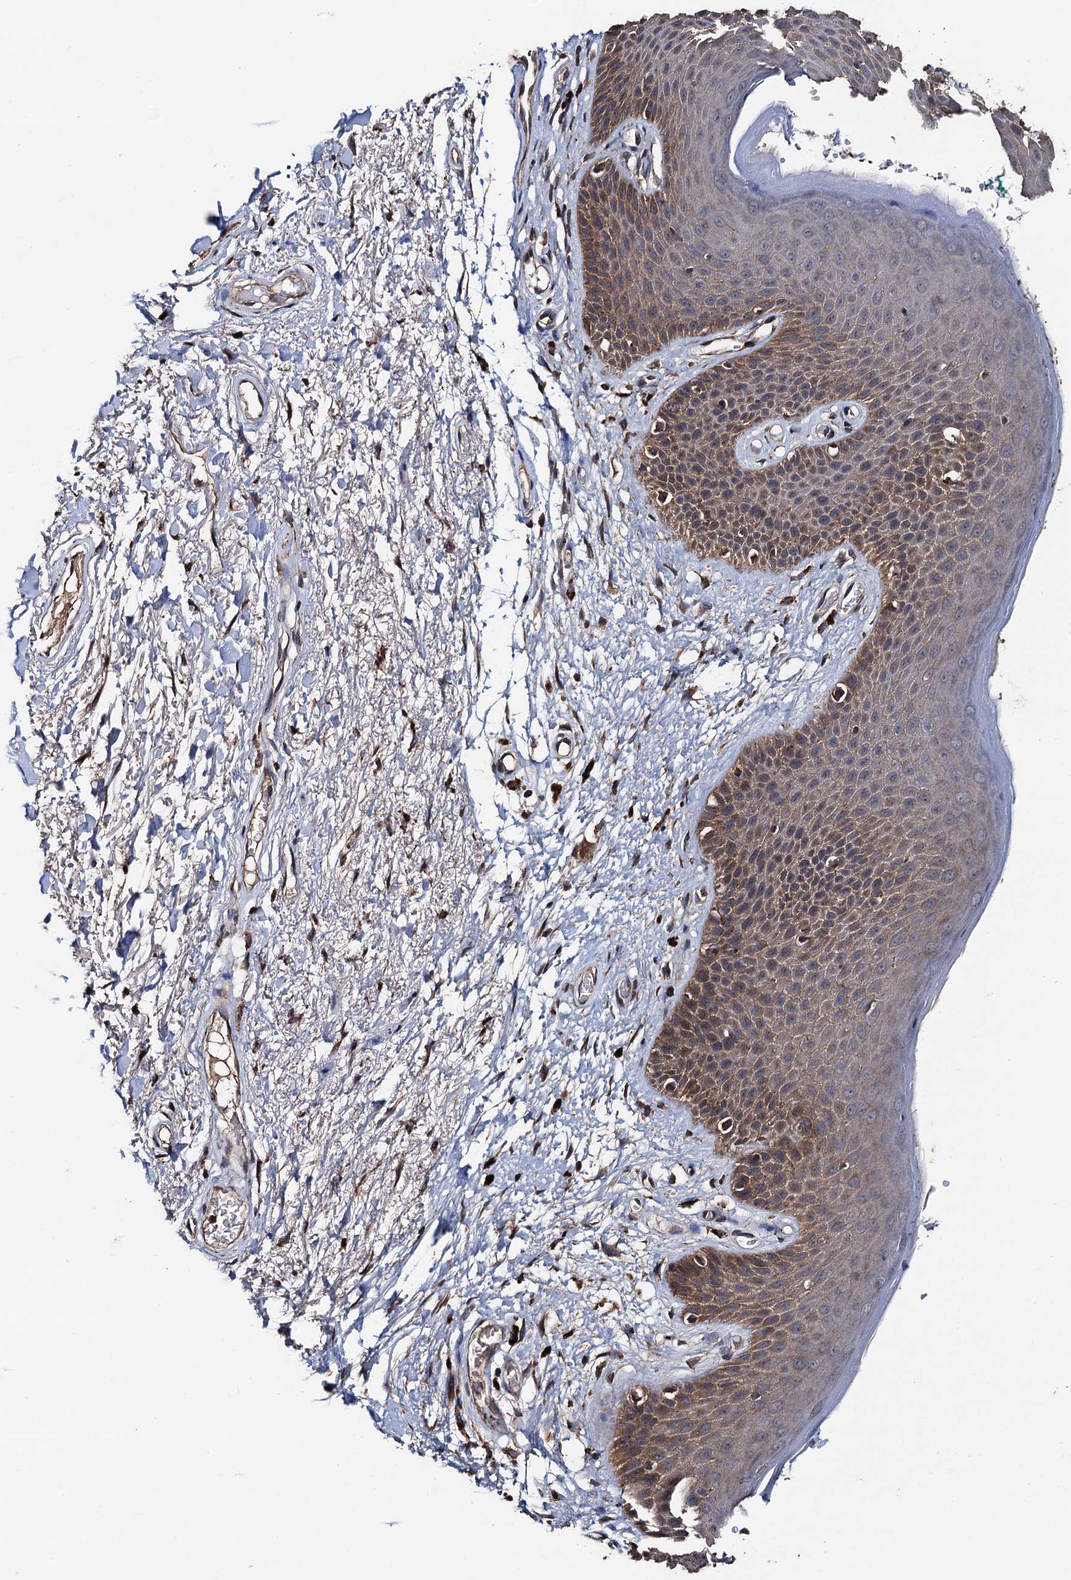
{"staining": {"intensity": "moderate", "quantity": ">75%", "location": "cytoplasmic/membranous"}, "tissue": "skin", "cell_type": "Epidermal cells", "image_type": "normal", "snomed": [{"axis": "morphology", "description": "Normal tissue, NOS"}, {"axis": "topography", "description": "Anal"}], "caption": "Protein analysis of benign skin reveals moderate cytoplasmic/membranous staining in about >75% of epidermal cells.", "gene": "PPTC7", "patient": {"sex": "male", "age": 74}}